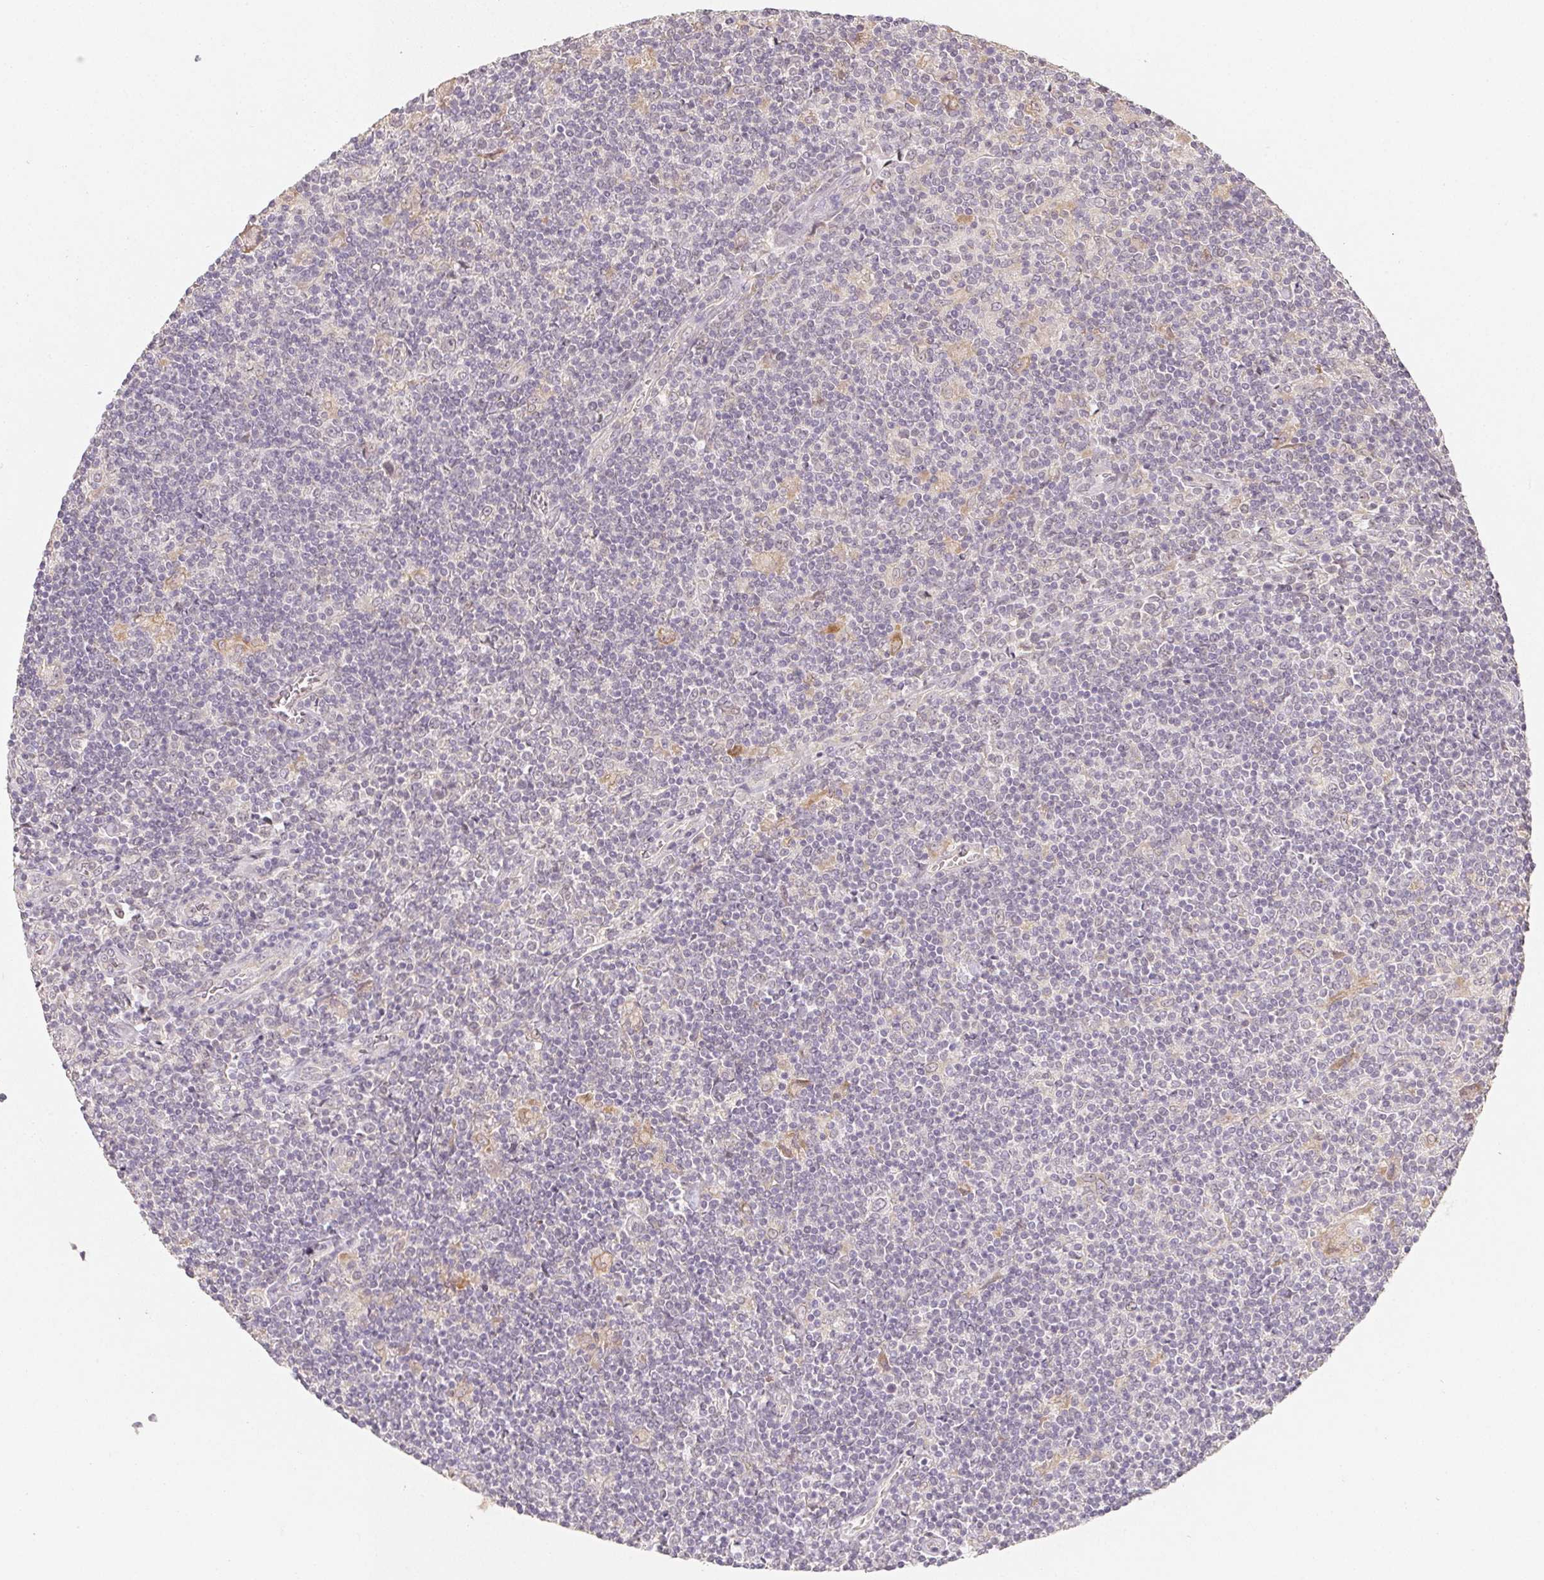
{"staining": {"intensity": "negative", "quantity": "none", "location": "none"}, "tissue": "lymphoma", "cell_type": "Tumor cells", "image_type": "cancer", "snomed": [{"axis": "morphology", "description": "Hodgkin's disease, NOS"}, {"axis": "topography", "description": "Lymph node"}], "caption": "Hodgkin's disease stained for a protein using IHC exhibits no positivity tumor cells.", "gene": "SOAT1", "patient": {"sex": "male", "age": 40}}